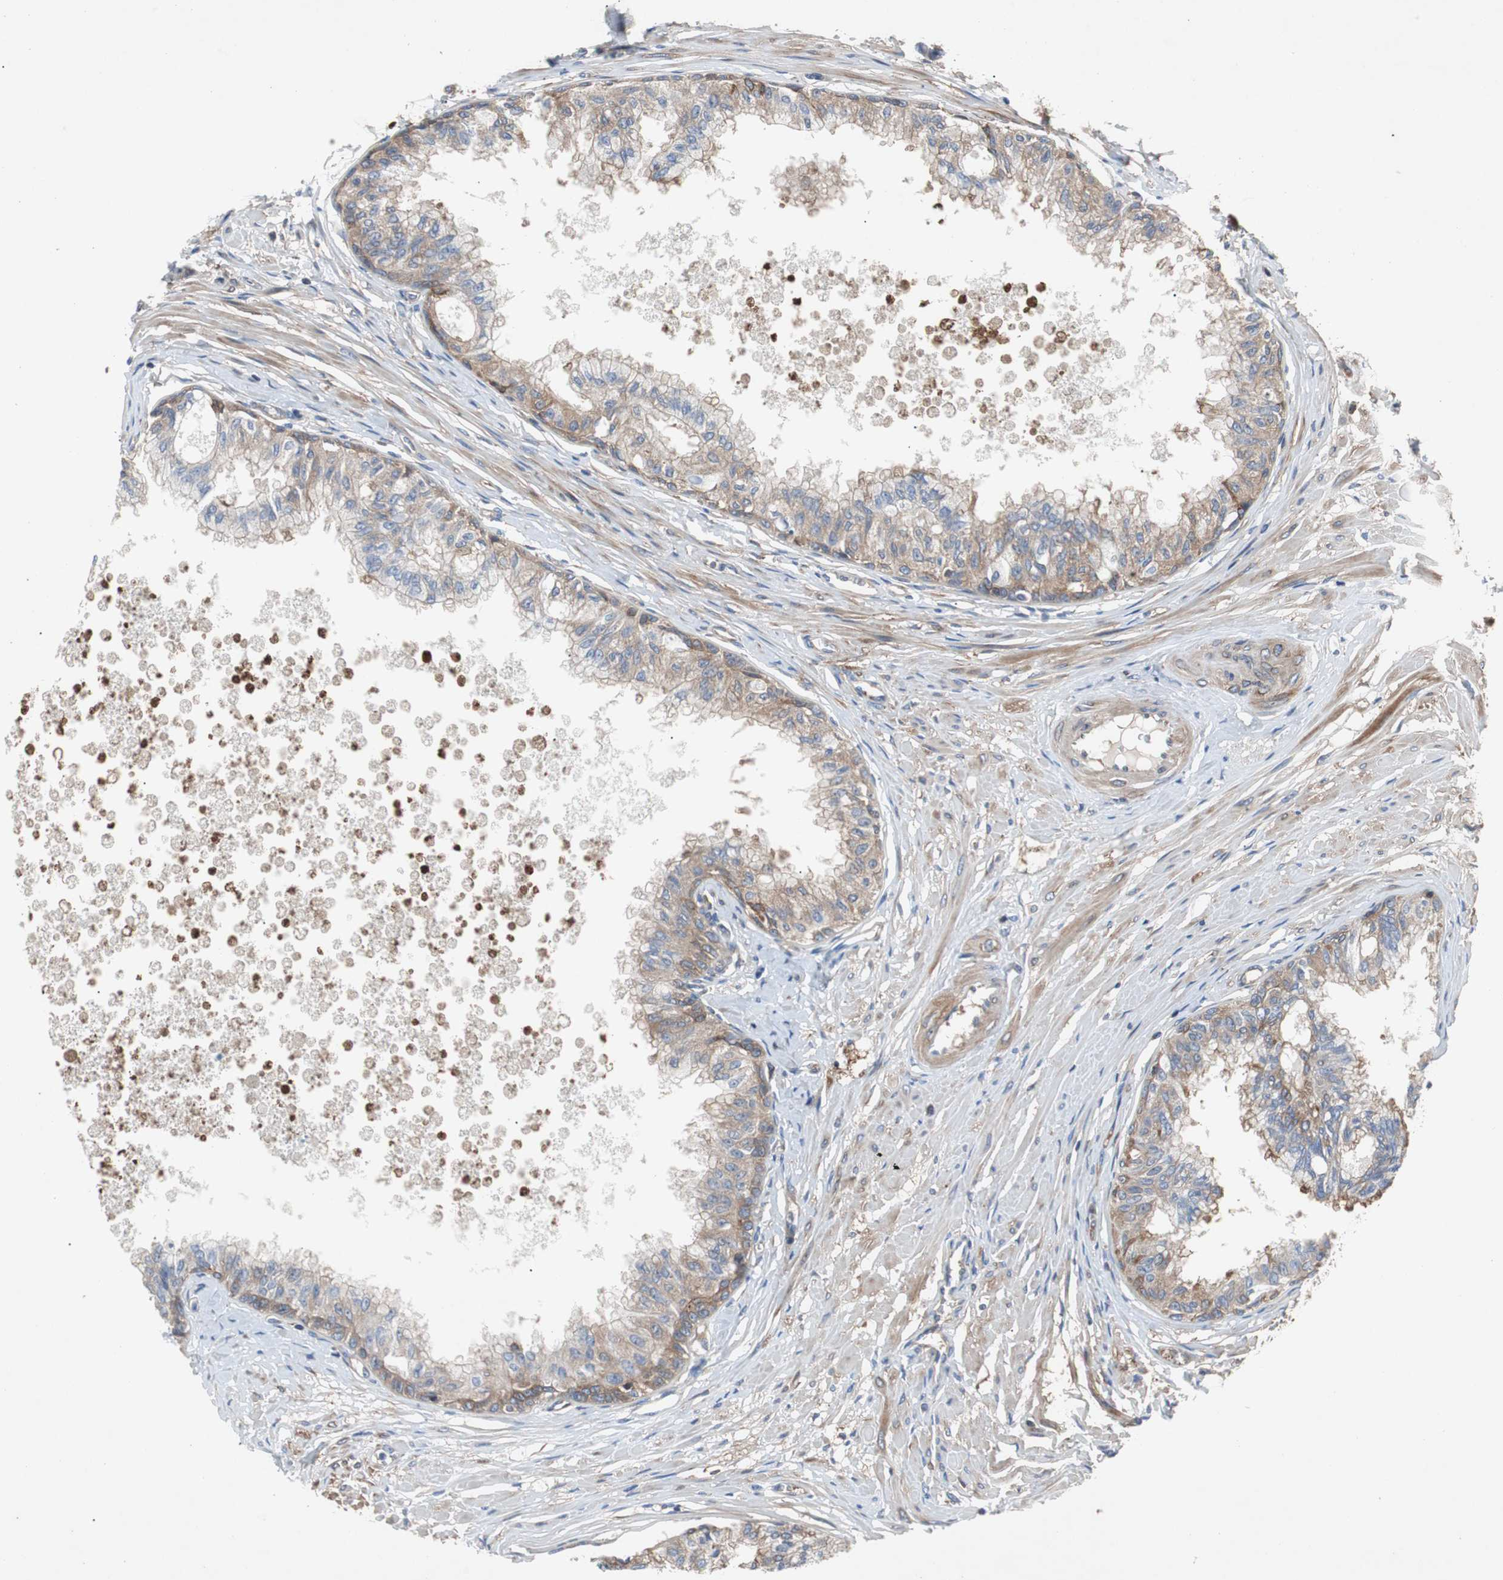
{"staining": {"intensity": "strong", "quantity": ">75%", "location": "cytoplasmic/membranous"}, "tissue": "prostate", "cell_type": "Glandular cells", "image_type": "normal", "snomed": [{"axis": "morphology", "description": "Normal tissue, NOS"}, {"axis": "topography", "description": "Prostate"}, {"axis": "topography", "description": "Seminal veicle"}], "caption": "A high amount of strong cytoplasmic/membranous positivity is present in about >75% of glandular cells in benign prostate. (Stains: DAB in brown, nuclei in blue, Microscopy: brightfield microscopy at high magnification).", "gene": "GYS1", "patient": {"sex": "male", "age": 60}}